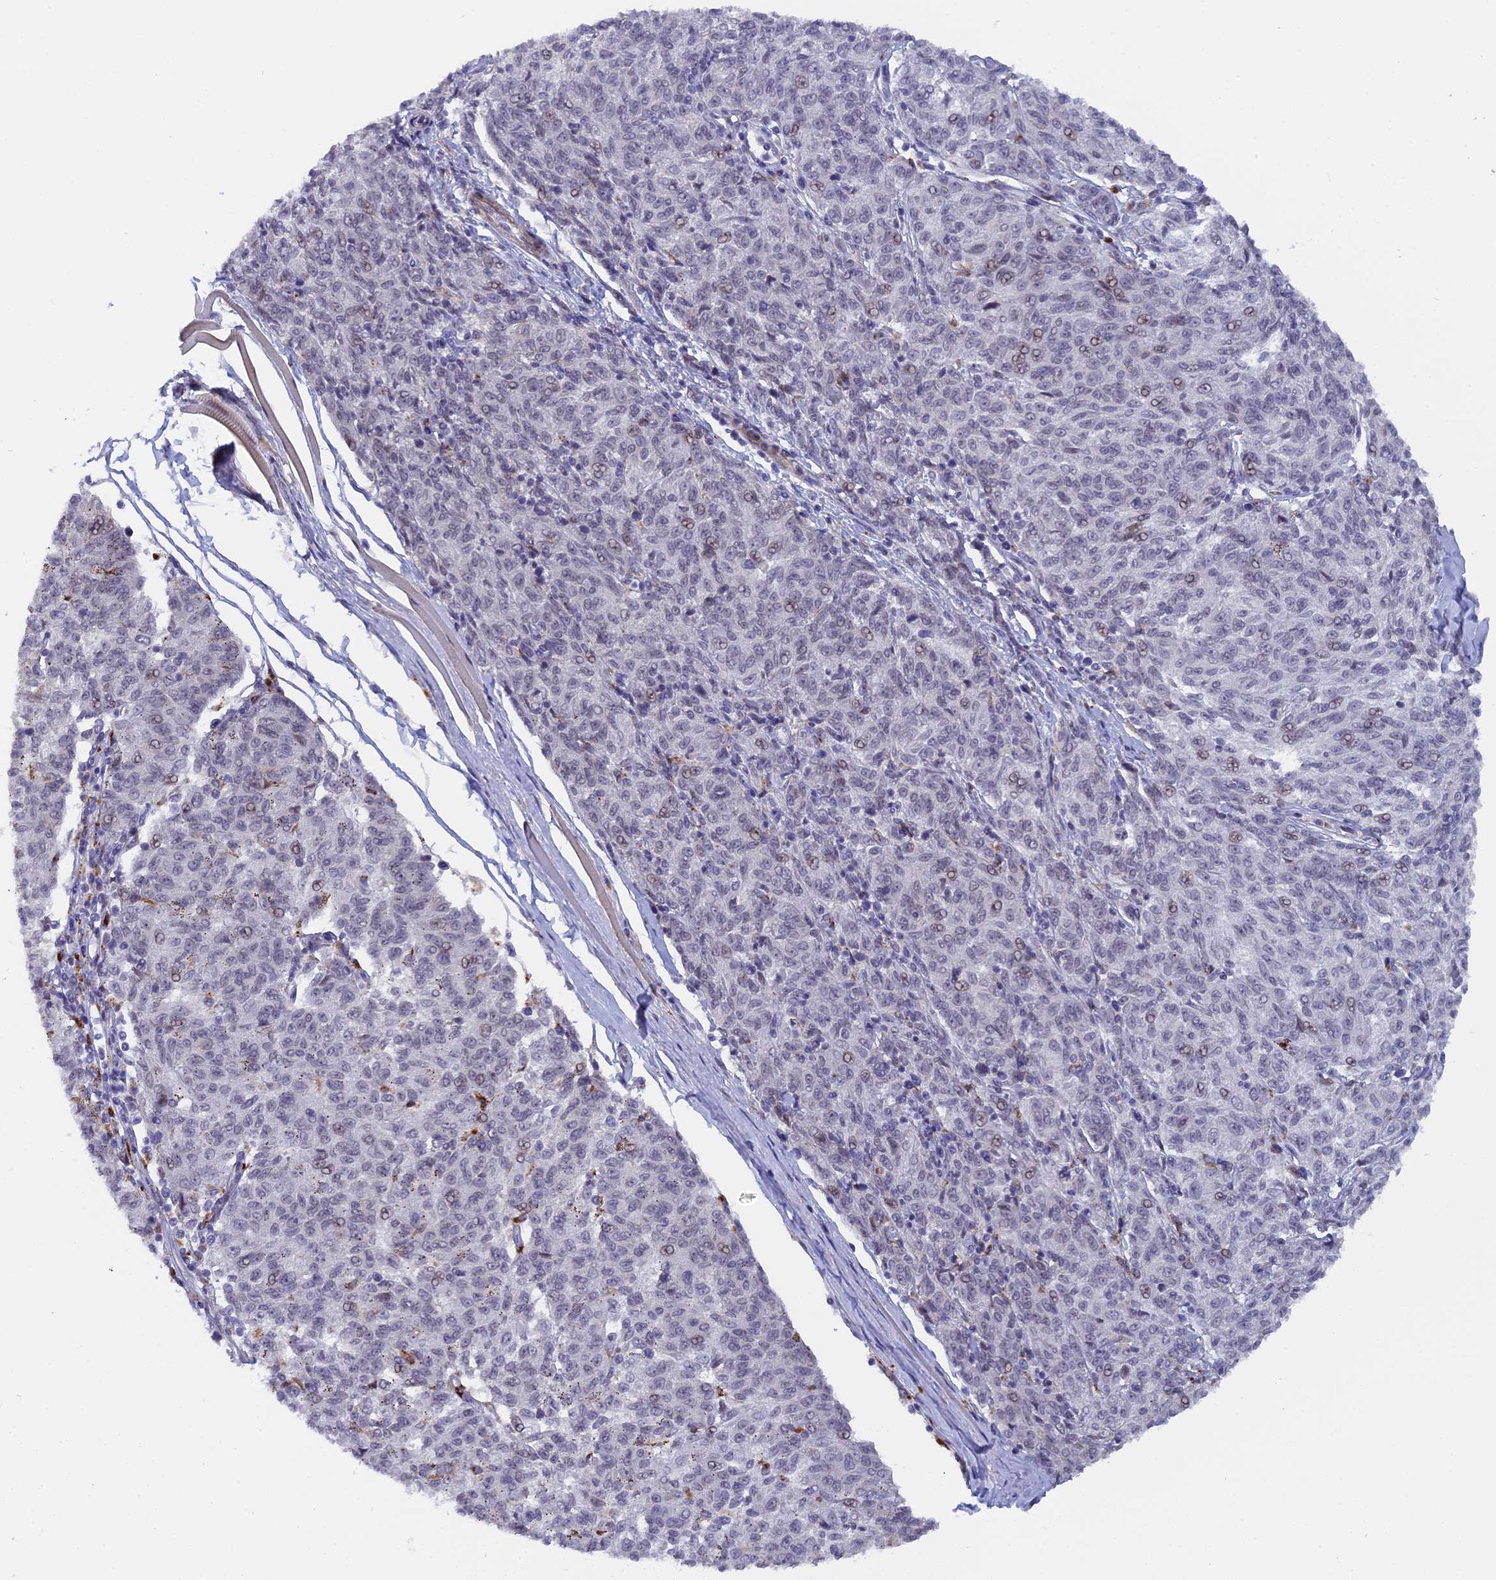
{"staining": {"intensity": "weak", "quantity": "<25%", "location": "nuclear"}, "tissue": "melanoma", "cell_type": "Tumor cells", "image_type": "cancer", "snomed": [{"axis": "morphology", "description": "Malignant melanoma, NOS"}, {"axis": "topography", "description": "Skin"}], "caption": "A high-resolution micrograph shows immunohistochemistry staining of malignant melanoma, which exhibits no significant positivity in tumor cells.", "gene": "PYGO1", "patient": {"sex": "female", "age": 72}}